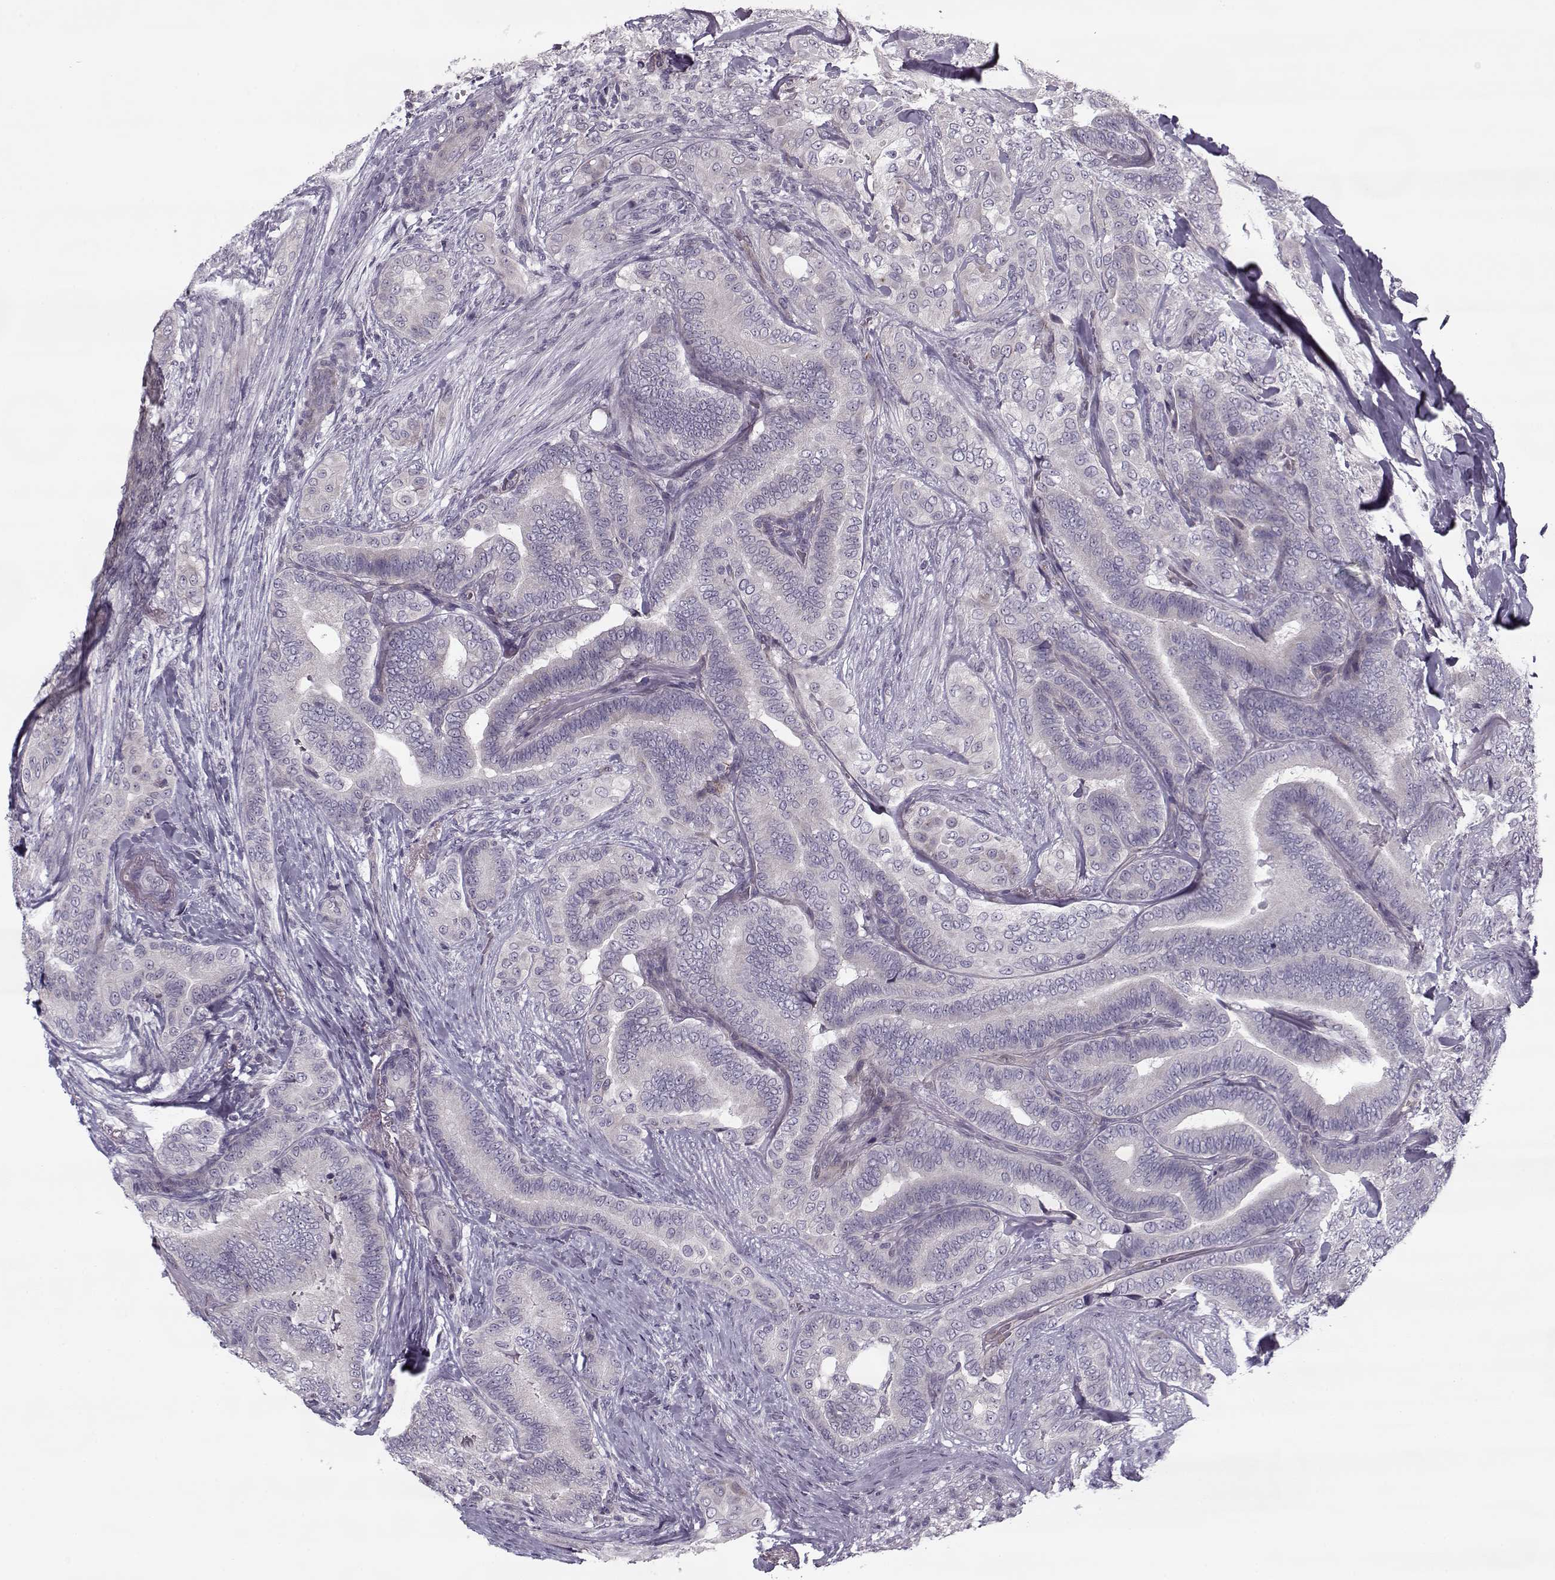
{"staining": {"intensity": "negative", "quantity": "none", "location": "none"}, "tissue": "thyroid cancer", "cell_type": "Tumor cells", "image_type": "cancer", "snomed": [{"axis": "morphology", "description": "Papillary adenocarcinoma, NOS"}, {"axis": "topography", "description": "Thyroid gland"}], "caption": "Immunohistochemical staining of human thyroid cancer (papillary adenocarcinoma) shows no significant positivity in tumor cells. (Brightfield microscopy of DAB immunohistochemistry (IHC) at high magnification).", "gene": "PNMT", "patient": {"sex": "male", "age": 61}}